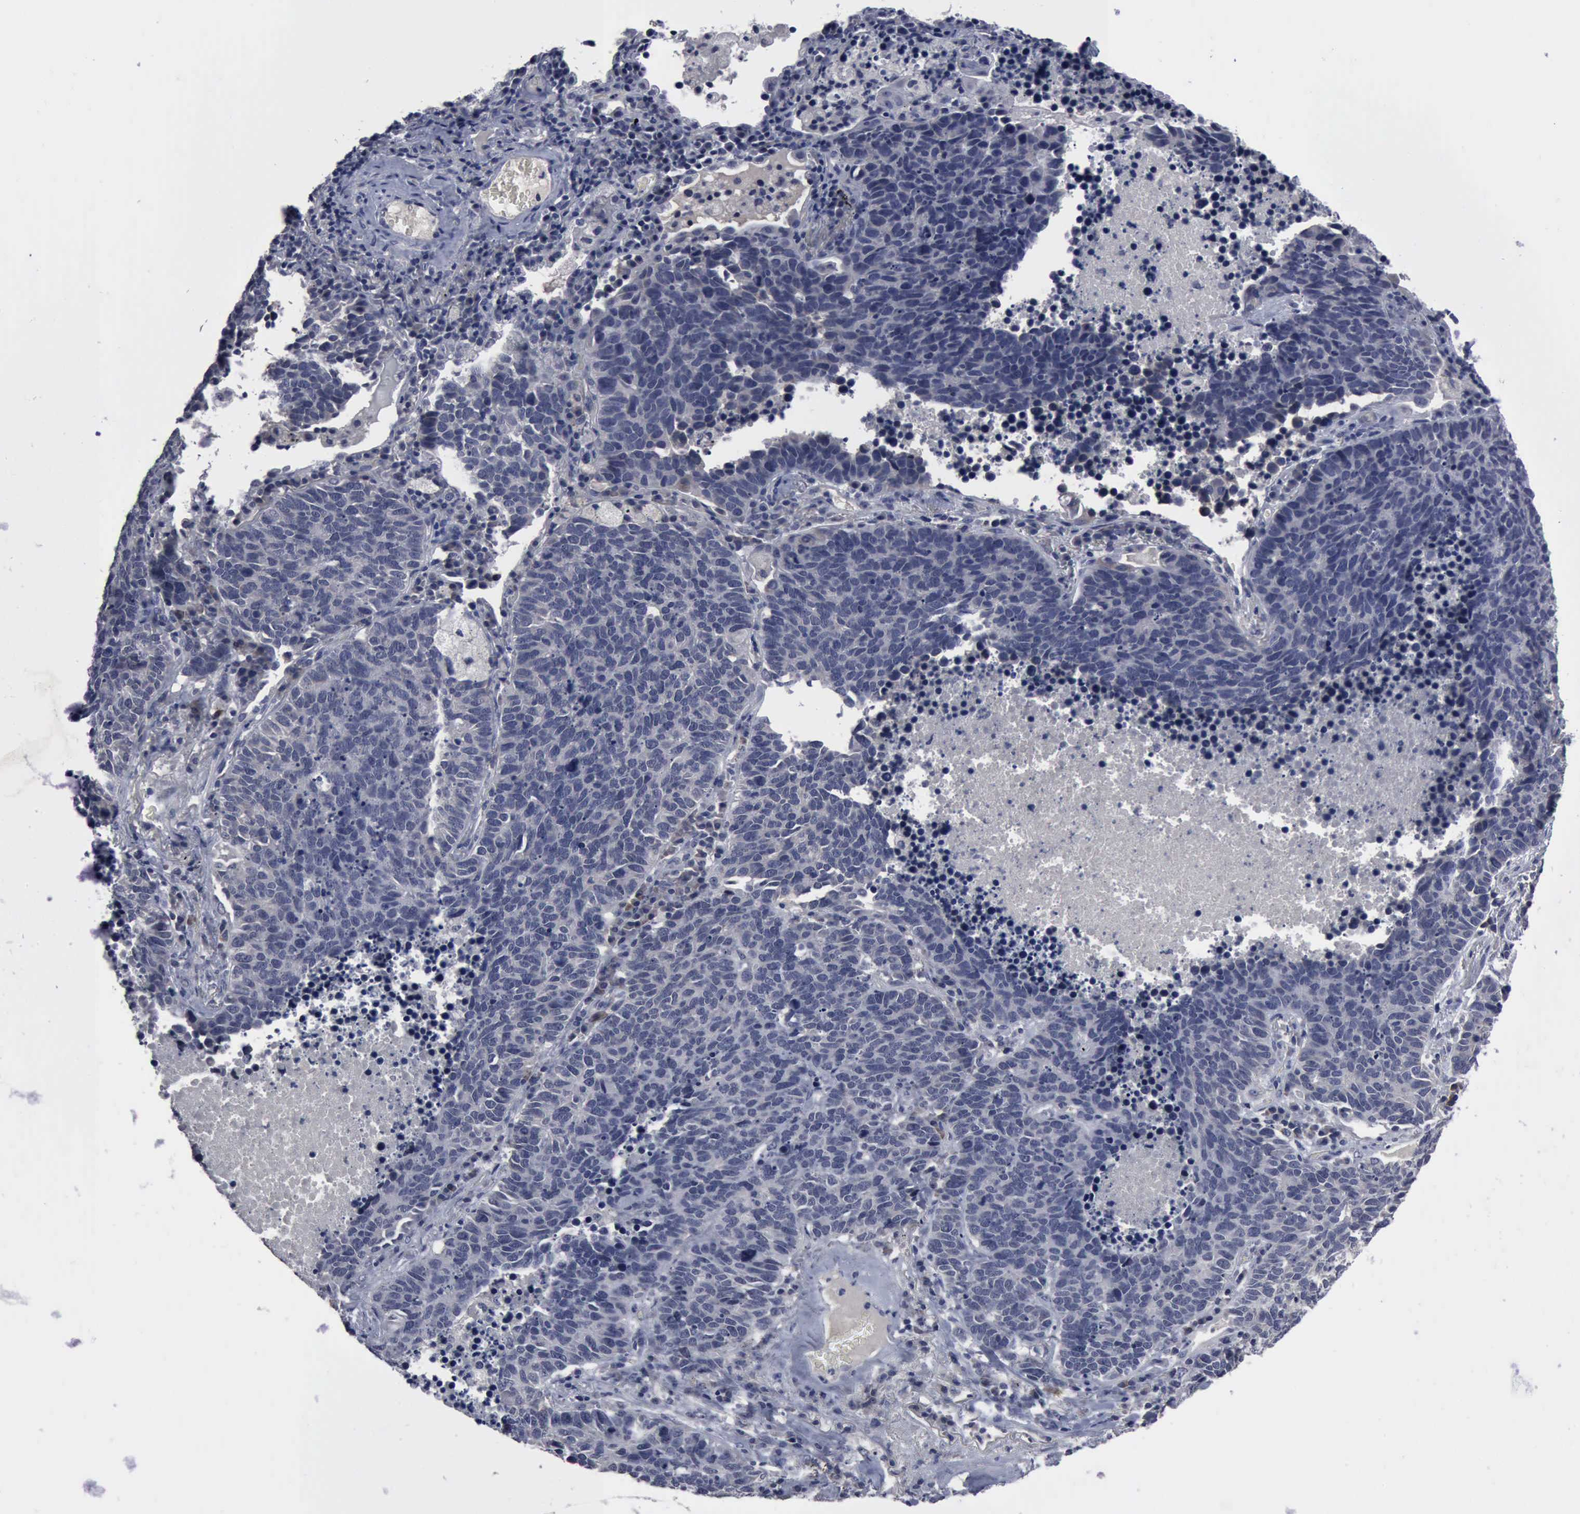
{"staining": {"intensity": "negative", "quantity": "none", "location": "none"}, "tissue": "lung cancer", "cell_type": "Tumor cells", "image_type": "cancer", "snomed": [{"axis": "morphology", "description": "Neoplasm, malignant, NOS"}, {"axis": "topography", "description": "Lung"}], "caption": "An immunohistochemistry (IHC) histopathology image of lung cancer (malignant neoplasm) is shown. There is no staining in tumor cells of lung cancer (malignant neoplasm).", "gene": "MYO18B", "patient": {"sex": "female", "age": 75}}